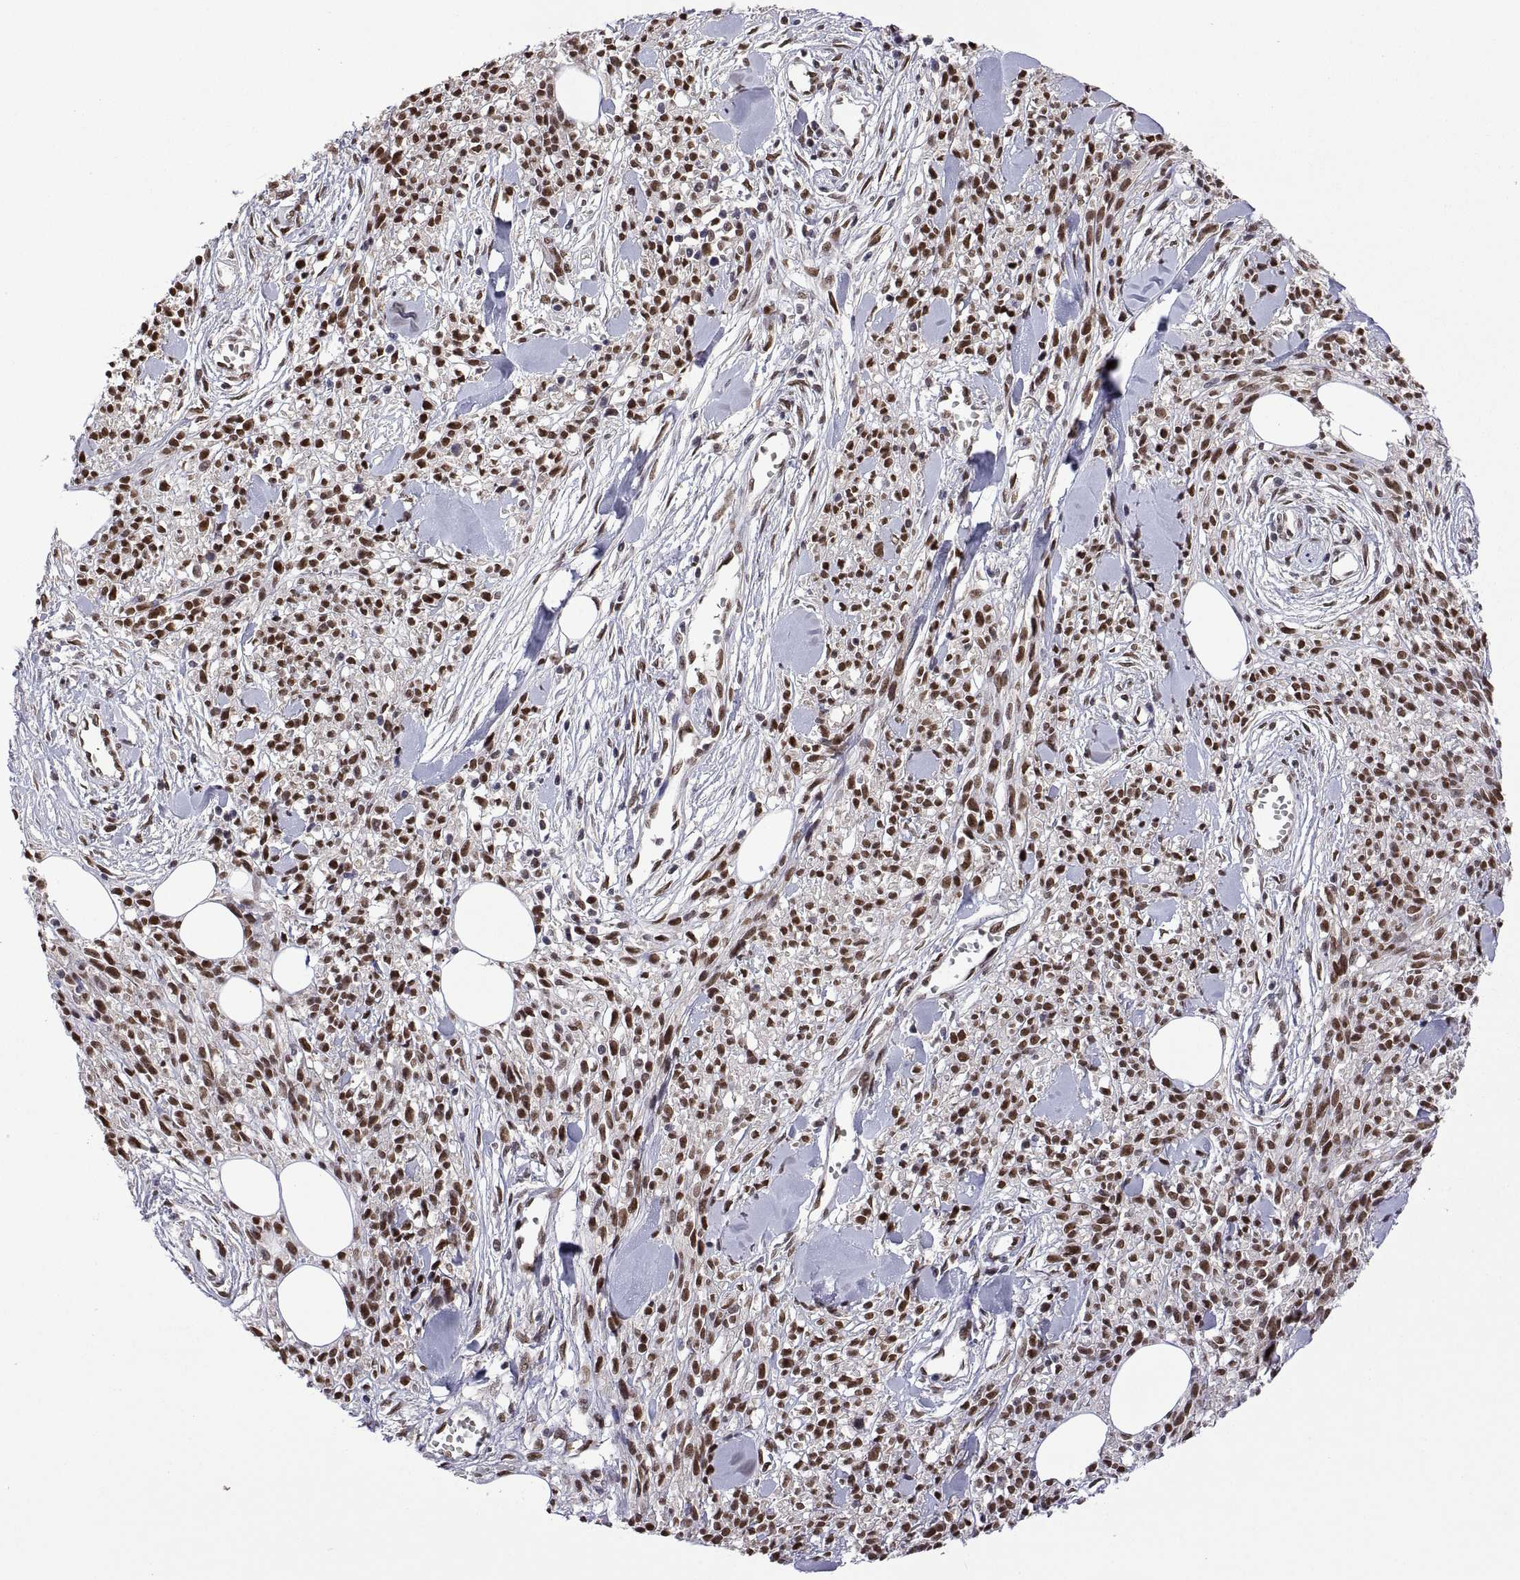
{"staining": {"intensity": "strong", "quantity": ">75%", "location": "nuclear"}, "tissue": "melanoma", "cell_type": "Tumor cells", "image_type": "cancer", "snomed": [{"axis": "morphology", "description": "Malignant melanoma, NOS"}, {"axis": "topography", "description": "Skin"}, {"axis": "topography", "description": "Skin of trunk"}], "caption": "The immunohistochemical stain highlights strong nuclear positivity in tumor cells of melanoma tissue. (brown staining indicates protein expression, while blue staining denotes nuclei).", "gene": "NR4A1", "patient": {"sex": "male", "age": 74}}